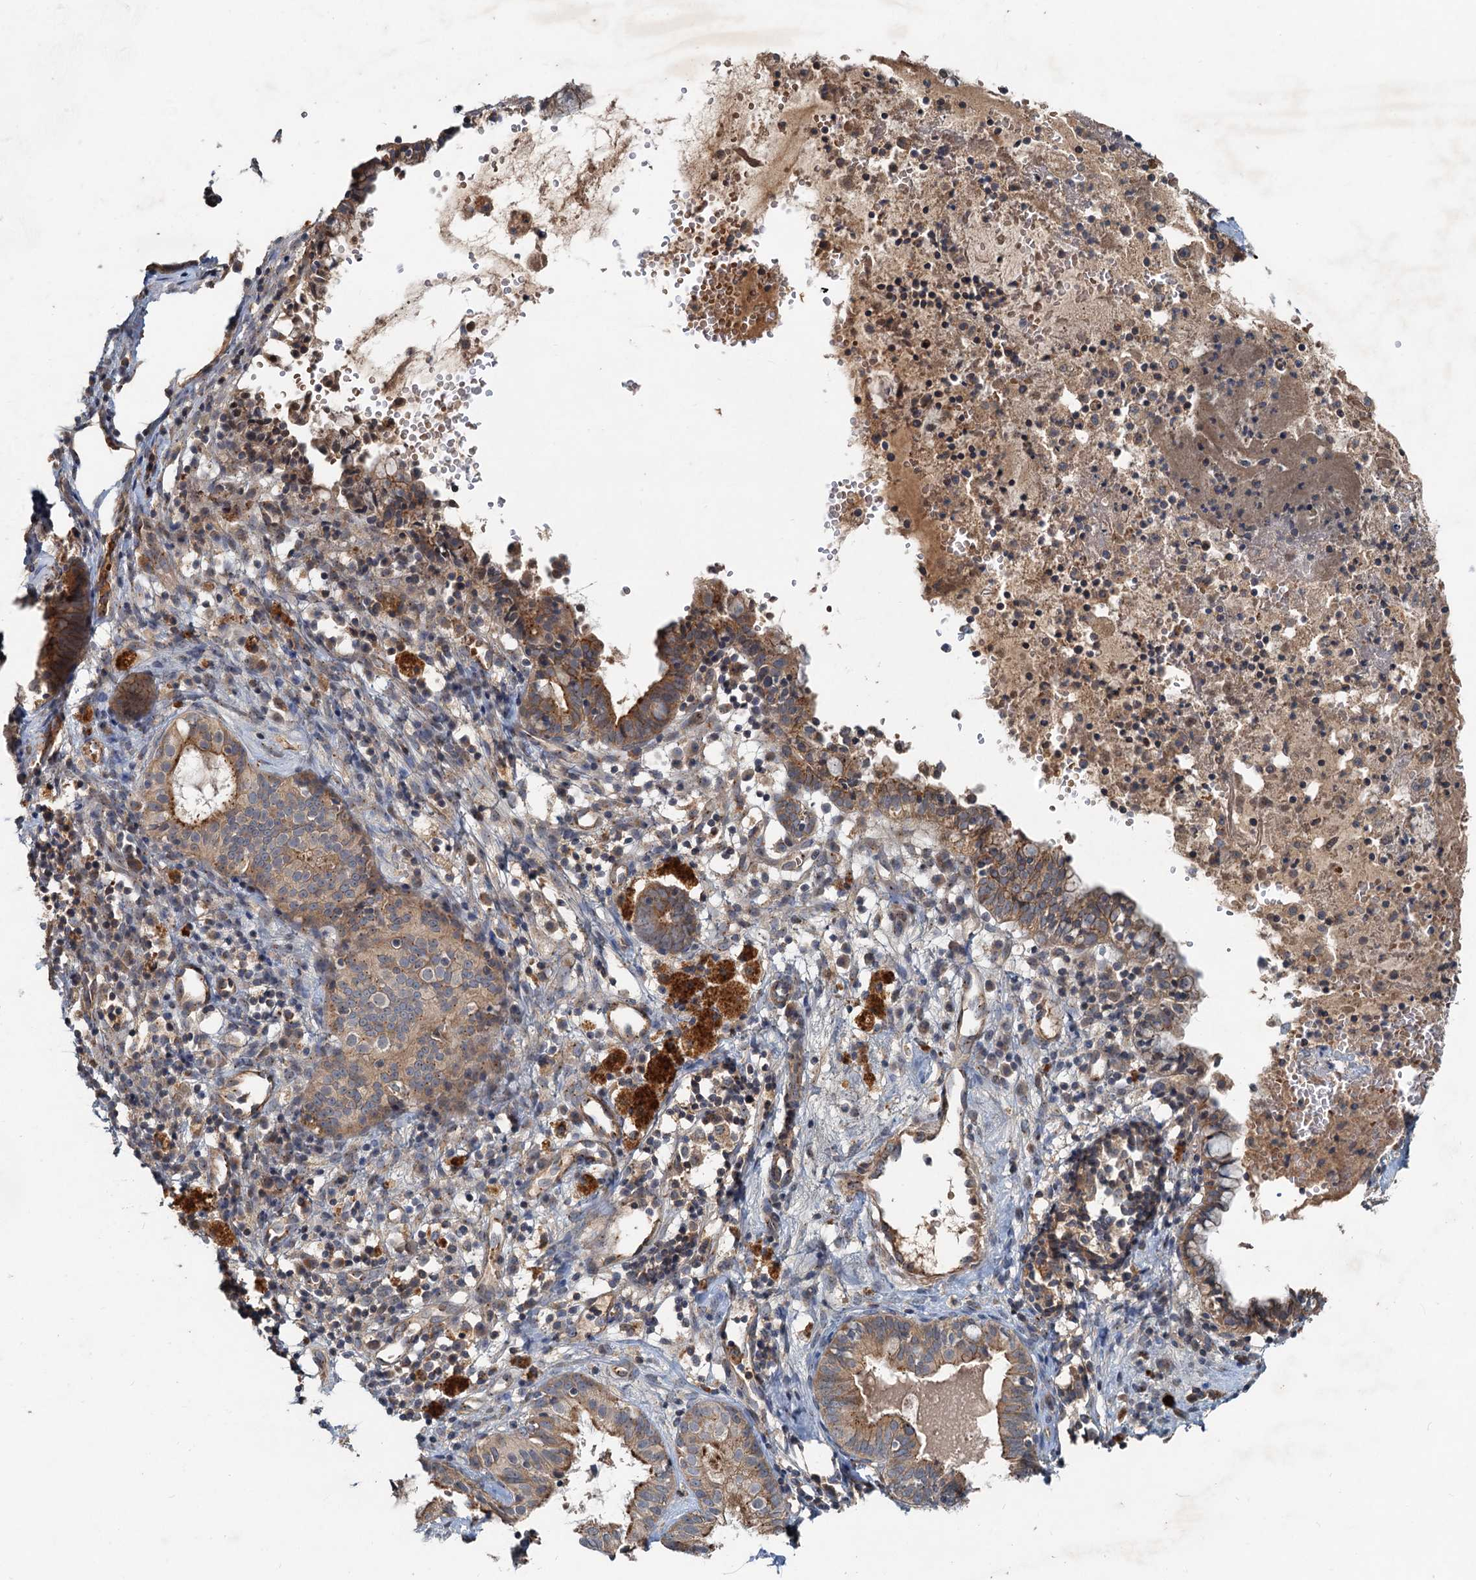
{"staining": {"intensity": "moderate", "quantity": "25%-75%", "location": "cytoplasmic/membranous"}, "tissue": "endometrial cancer", "cell_type": "Tumor cells", "image_type": "cancer", "snomed": [{"axis": "morphology", "description": "Adenocarcinoma, NOS"}, {"axis": "topography", "description": "Endometrium"}], "caption": "Immunohistochemistry (DAB (3,3'-diaminobenzidine)) staining of human endometrial cancer reveals moderate cytoplasmic/membranous protein expression in approximately 25%-75% of tumor cells.", "gene": "CEP68", "patient": {"sex": "female", "age": 79}}